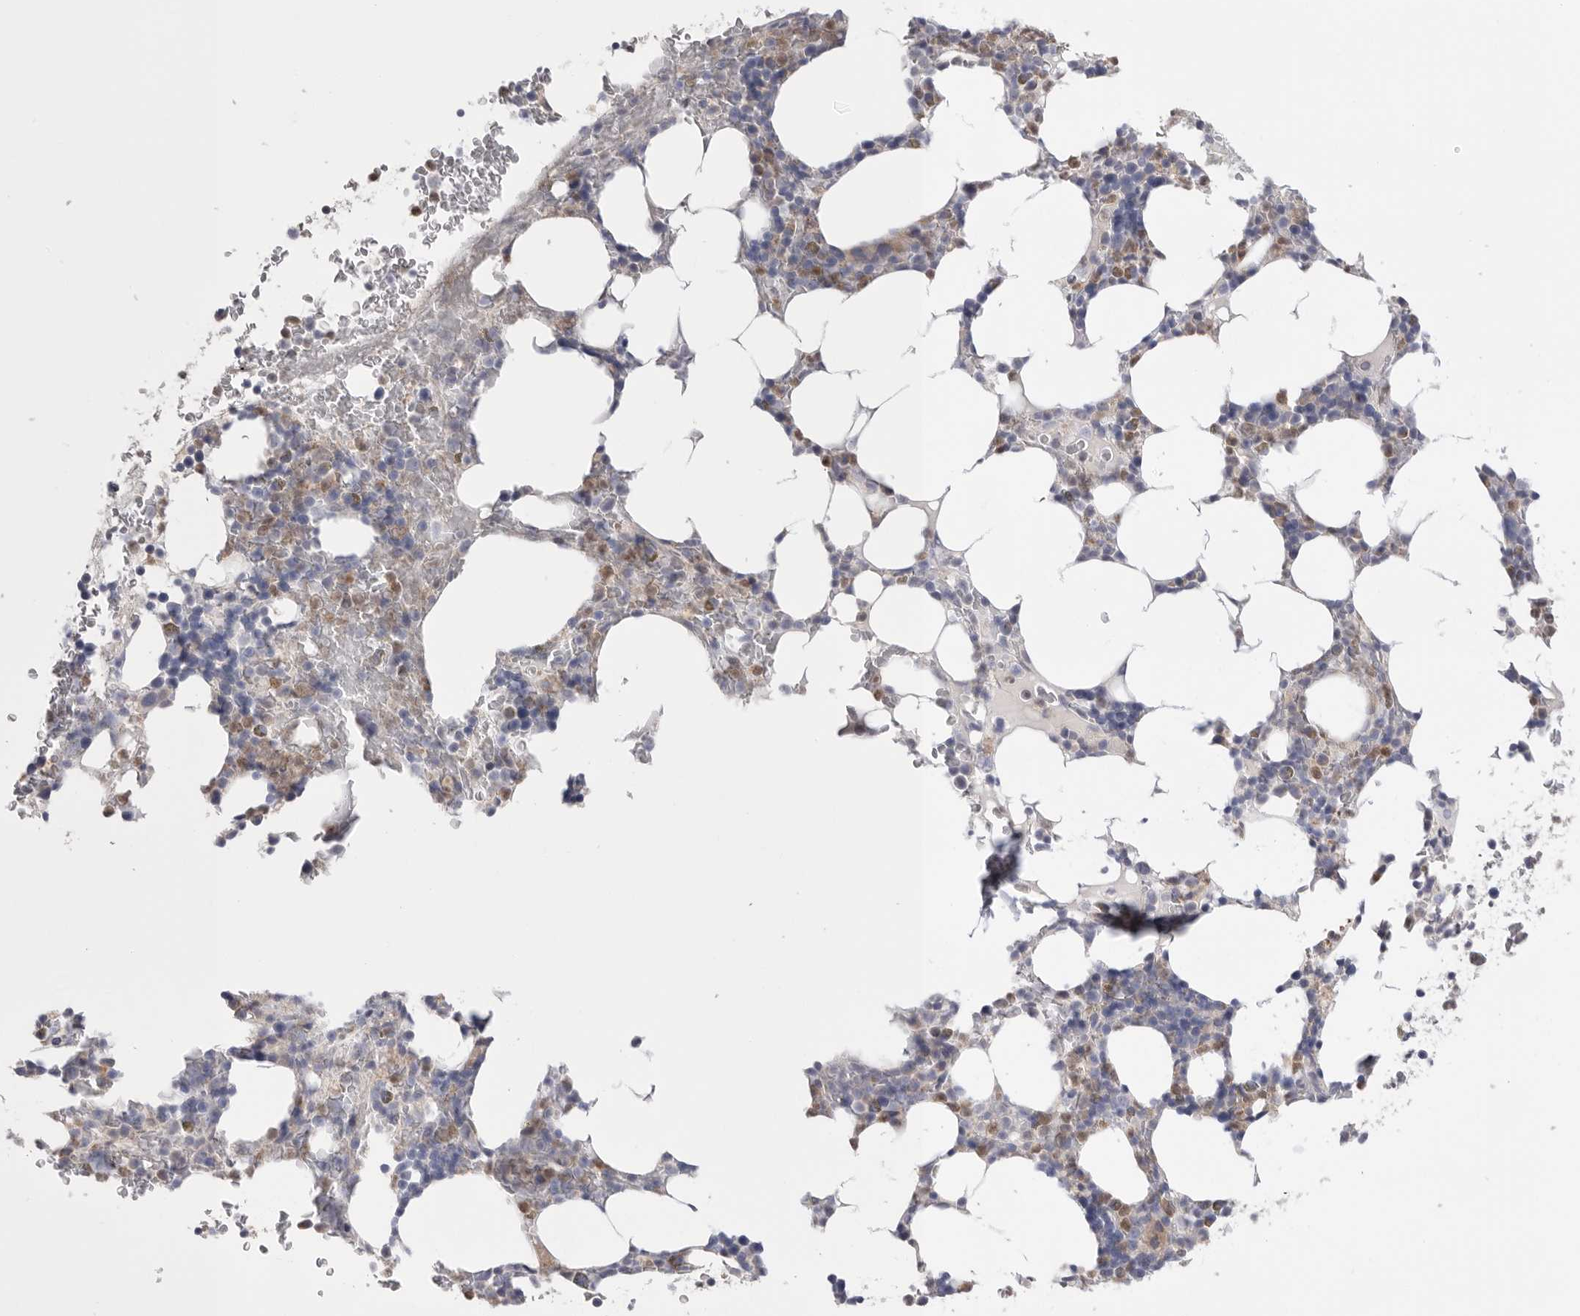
{"staining": {"intensity": "moderate", "quantity": "25%-75%", "location": "cytoplasmic/membranous"}, "tissue": "bone marrow", "cell_type": "Hematopoietic cells", "image_type": "normal", "snomed": [{"axis": "morphology", "description": "Normal tissue, NOS"}, {"axis": "topography", "description": "Bone marrow"}], "caption": "Hematopoietic cells exhibit medium levels of moderate cytoplasmic/membranous staining in about 25%-75% of cells in normal human bone marrow. (Stains: DAB in brown, nuclei in blue, Microscopy: brightfield microscopy at high magnification).", "gene": "CCDC126", "patient": {"sex": "male", "age": 58}}